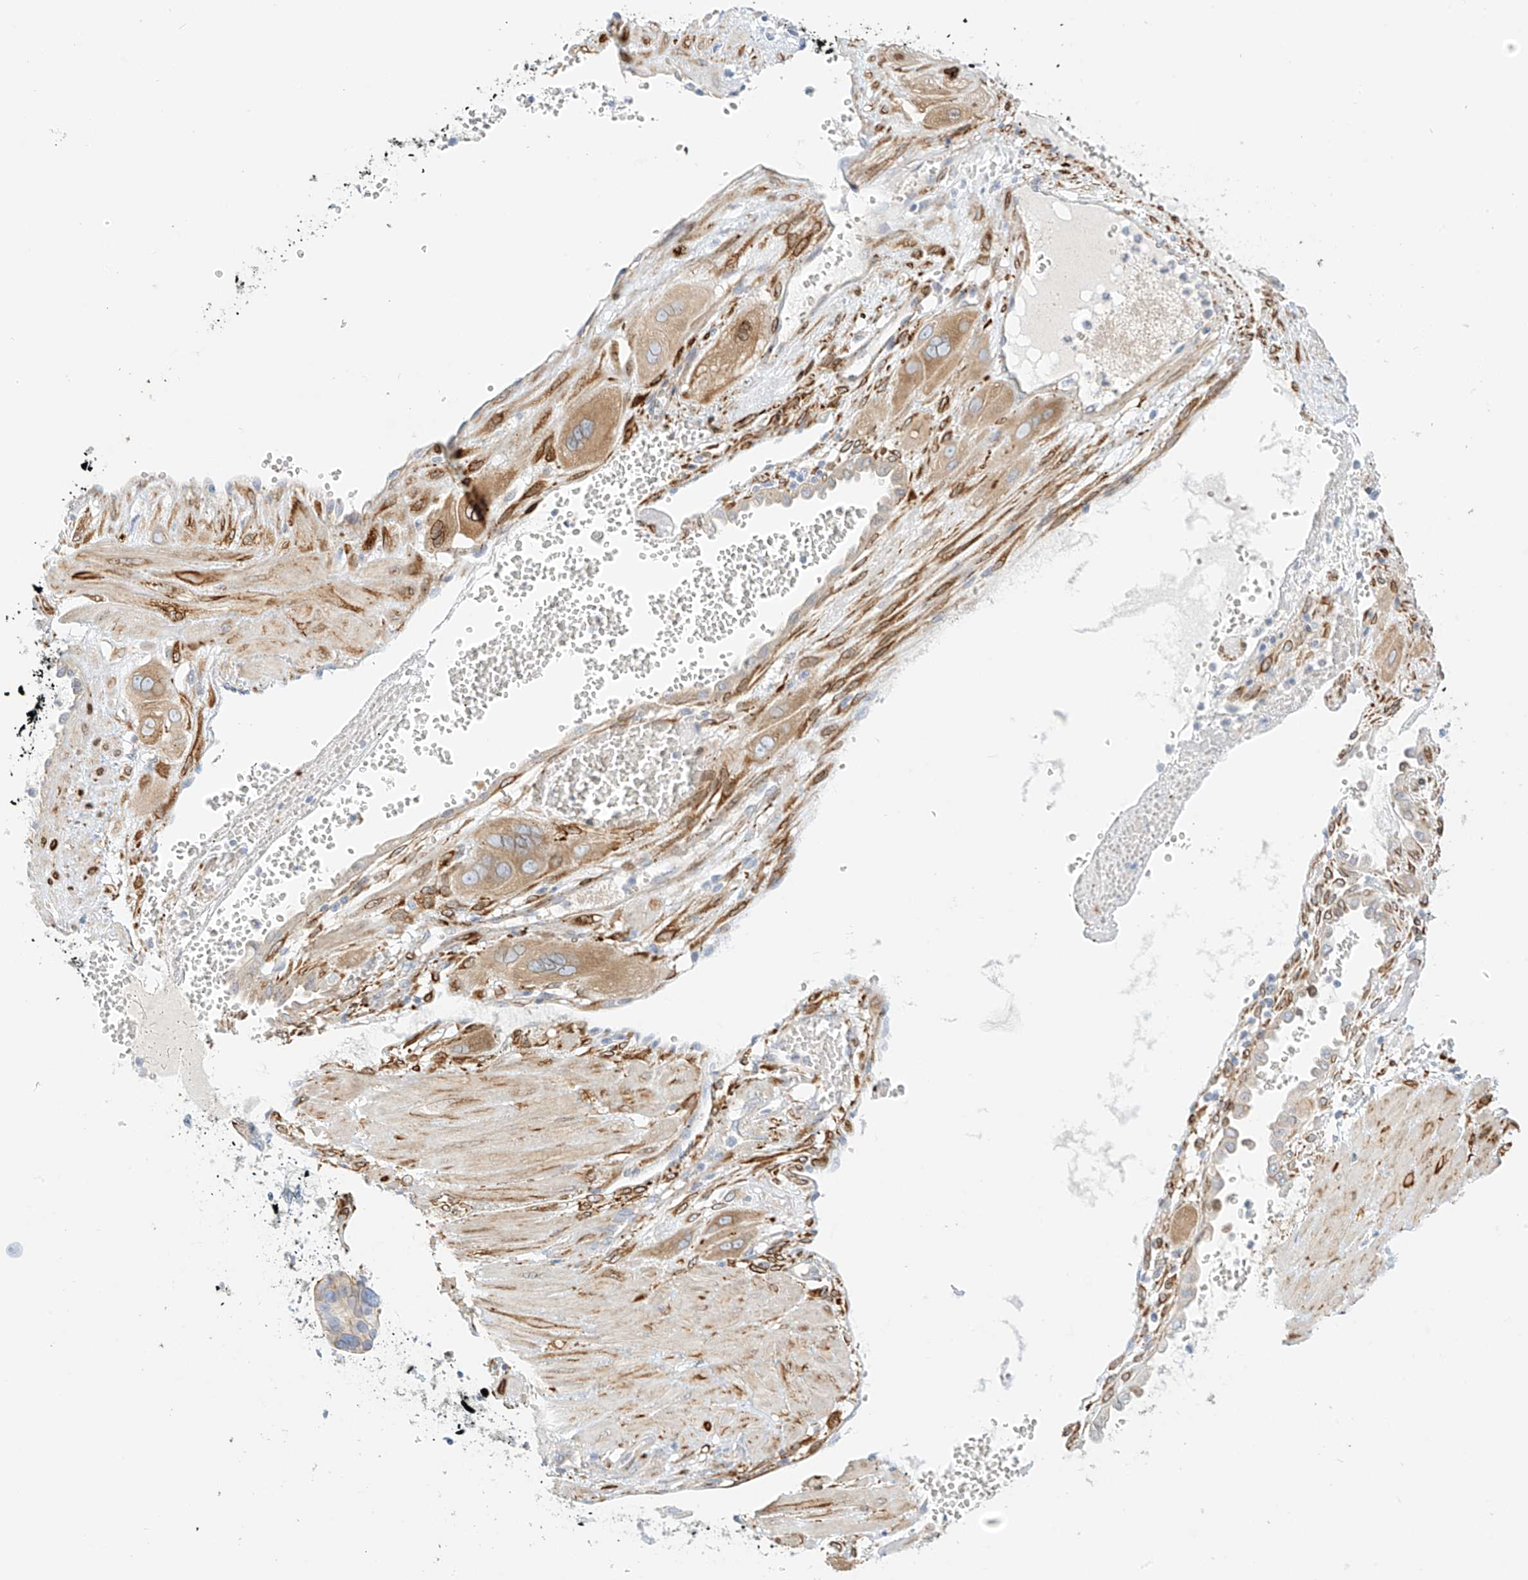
{"staining": {"intensity": "moderate", "quantity": ">75%", "location": "cytoplasmic/membranous"}, "tissue": "cervical cancer", "cell_type": "Tumor cells", "image_type": "cancer", "snomed": [{"axis": "morphology", "description": "Squamous cell carcinoma, NOS"}, {"axis": "topography", "description": "Cervix"}], "caption": "Tumor cells demonstrate medium levels of moderate cytoplasmic/membranous positivity in about >75% of cells in cervical cancer (squamous cell carcinoma). Immunohistochemistry (ihc) stains the protein in brown and the nuclei are stained blue.", "gene": "PCYOX1", "patient": {"sex": "female", "age": 34}}